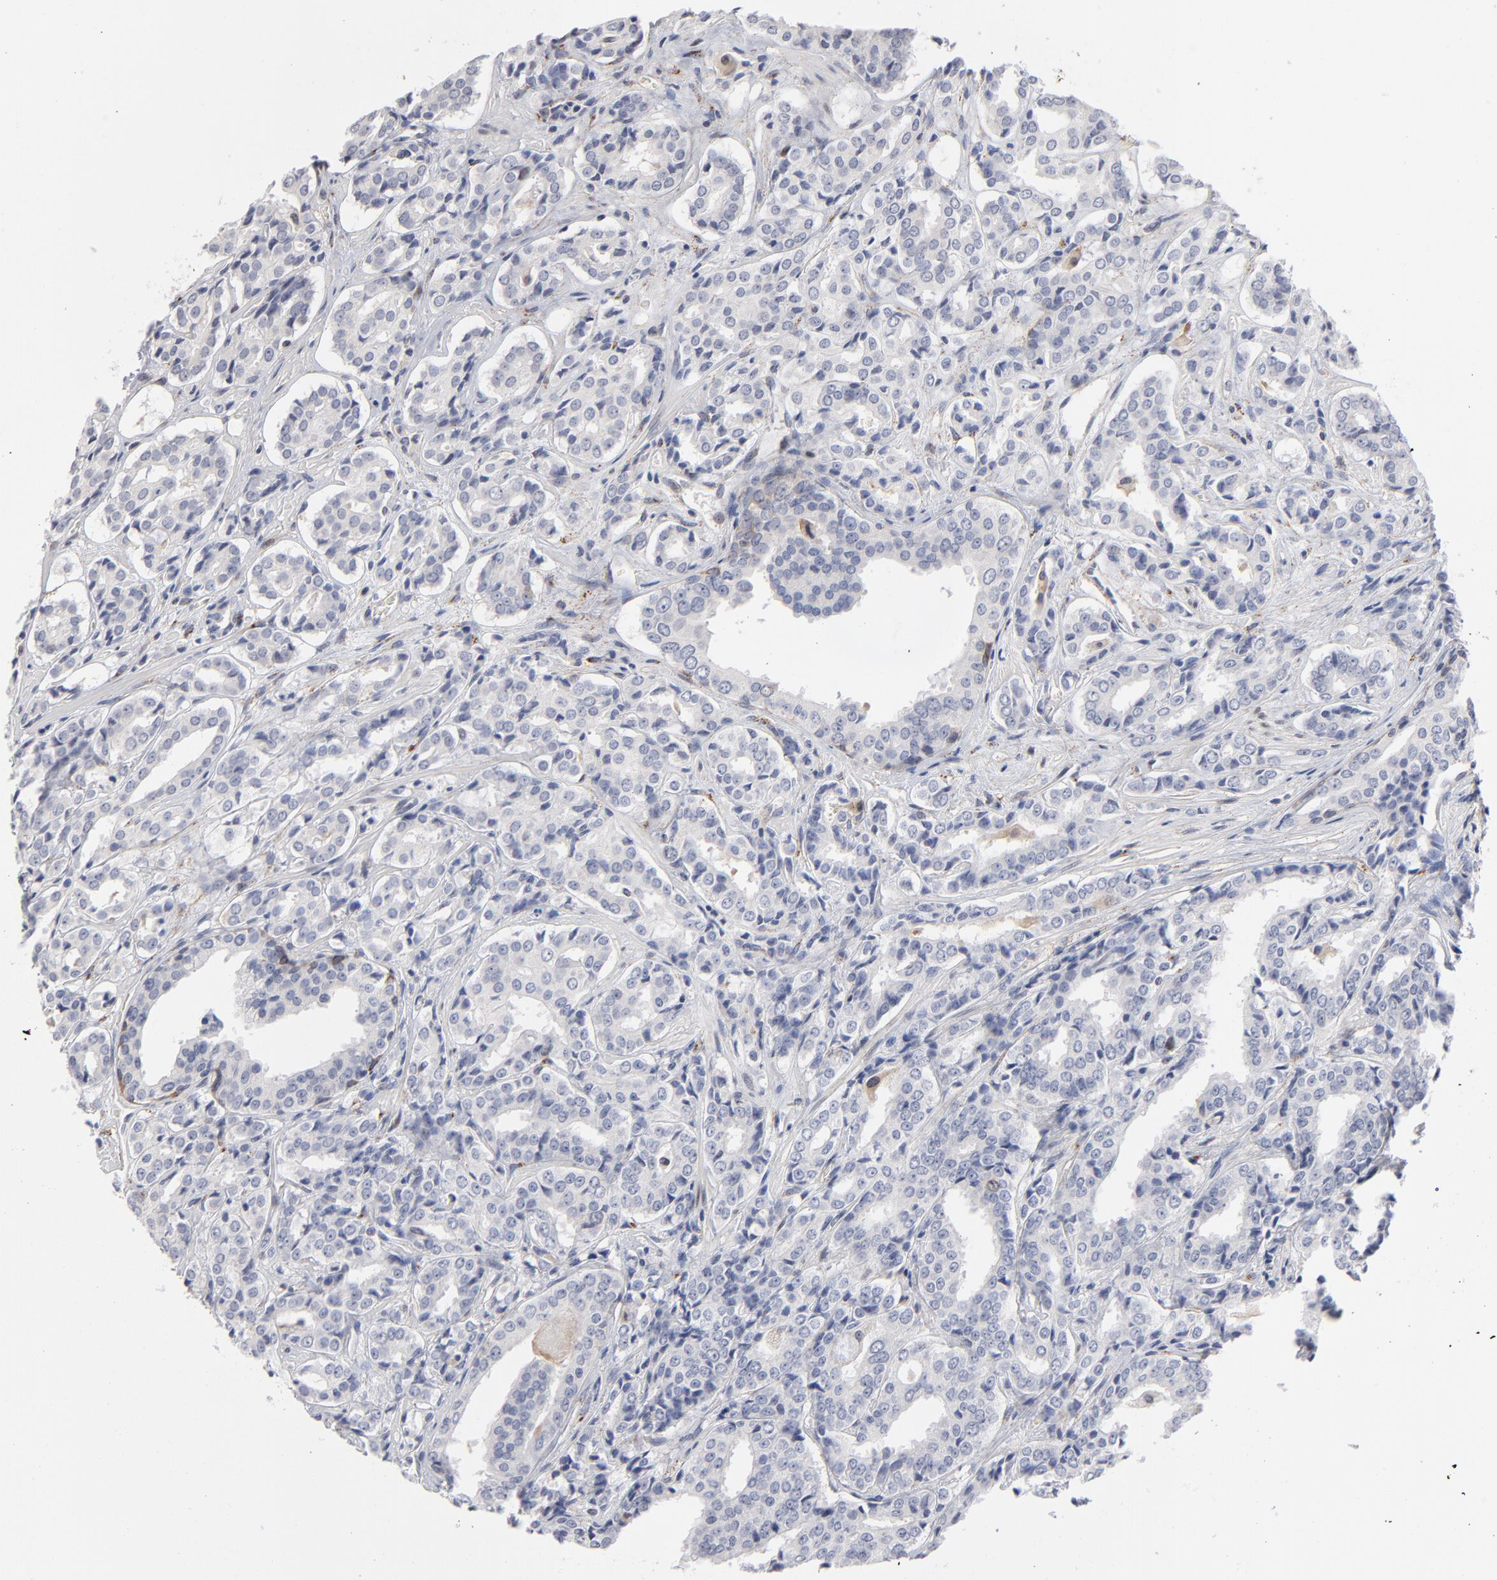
{"staining": {"intensity": "negative", "quantity": "none", "location": "none"}, "tissue": "prostate cancer", "cell_type": "Tumor cells", "image_type": "cancer", "snomed": [{"axis": "morphology", "description": "Adenocarcinoma, Medium grade"}, {"axis": "topography", "description": "Prostate"}], "caption": "This is an immunohistochemistry (IHC) micrograph of human prostate cancer (adenocarcinoma (medium-grade)). There is no expression in tumor cells.", "gene": "AURKA", "patient": {"sex": "male", "age": 60}}